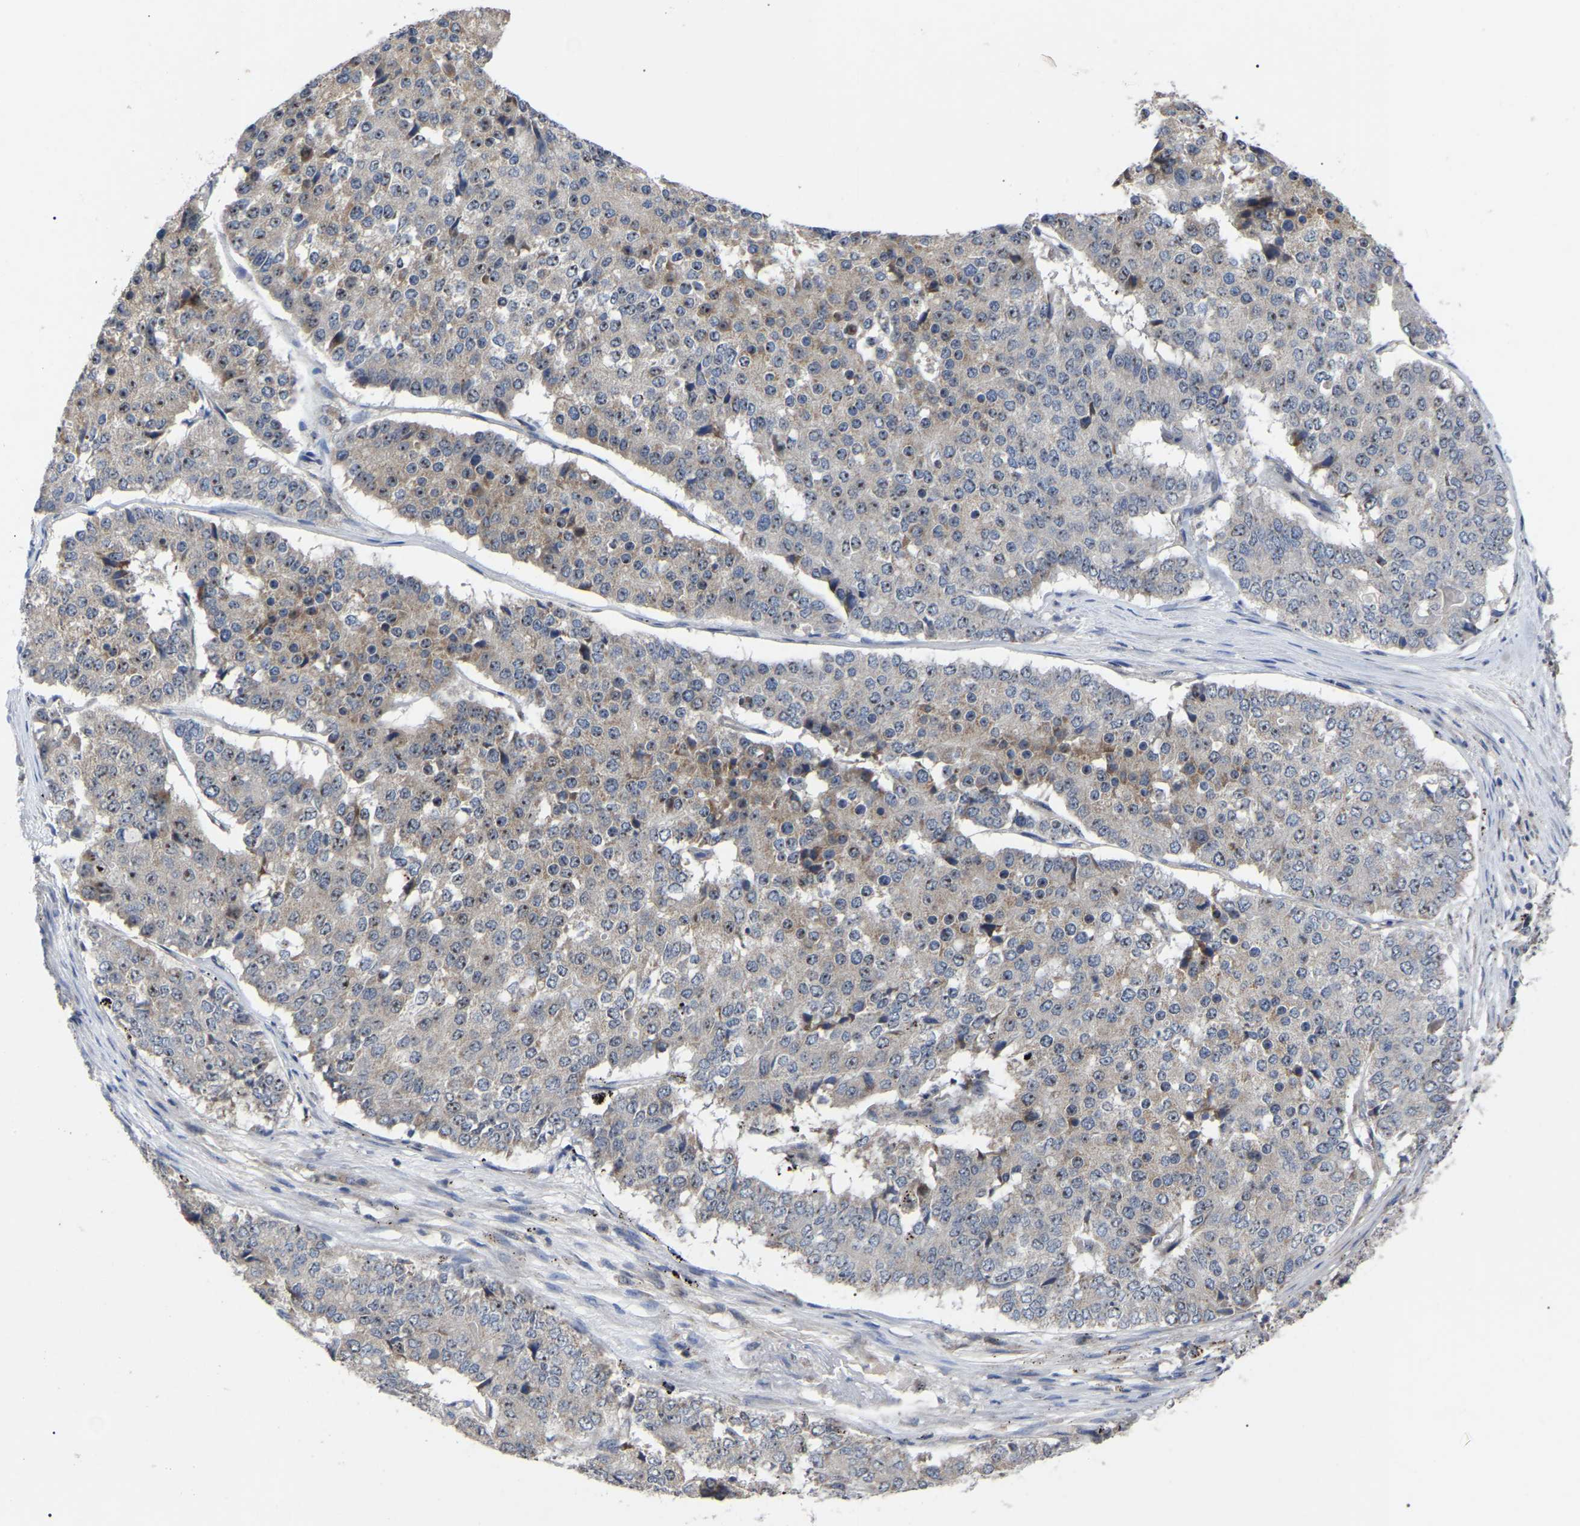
{"staining": {"intensity": "moderate", "quantity": "<25%", "location": "nuclear"}, "tissue": "pancreatic cancer", "cell_type": "Tumor cells", "image_type": "cancer", "snomed": [{"axis": "morphology", "description": "Adenocarcinoma, NOS"}, {"axis": "topography", "description": "Pancreas"}], "caption": "Protein analysis of pancreatic adenocarcinoma tissue demonstrates moderate nuclear staining in approximately <25% of tumor cells. (IHC, brightfield microscopy, high magnification).", "gene": "NOP53", "patient": {"sex": "male", "age": 50}}